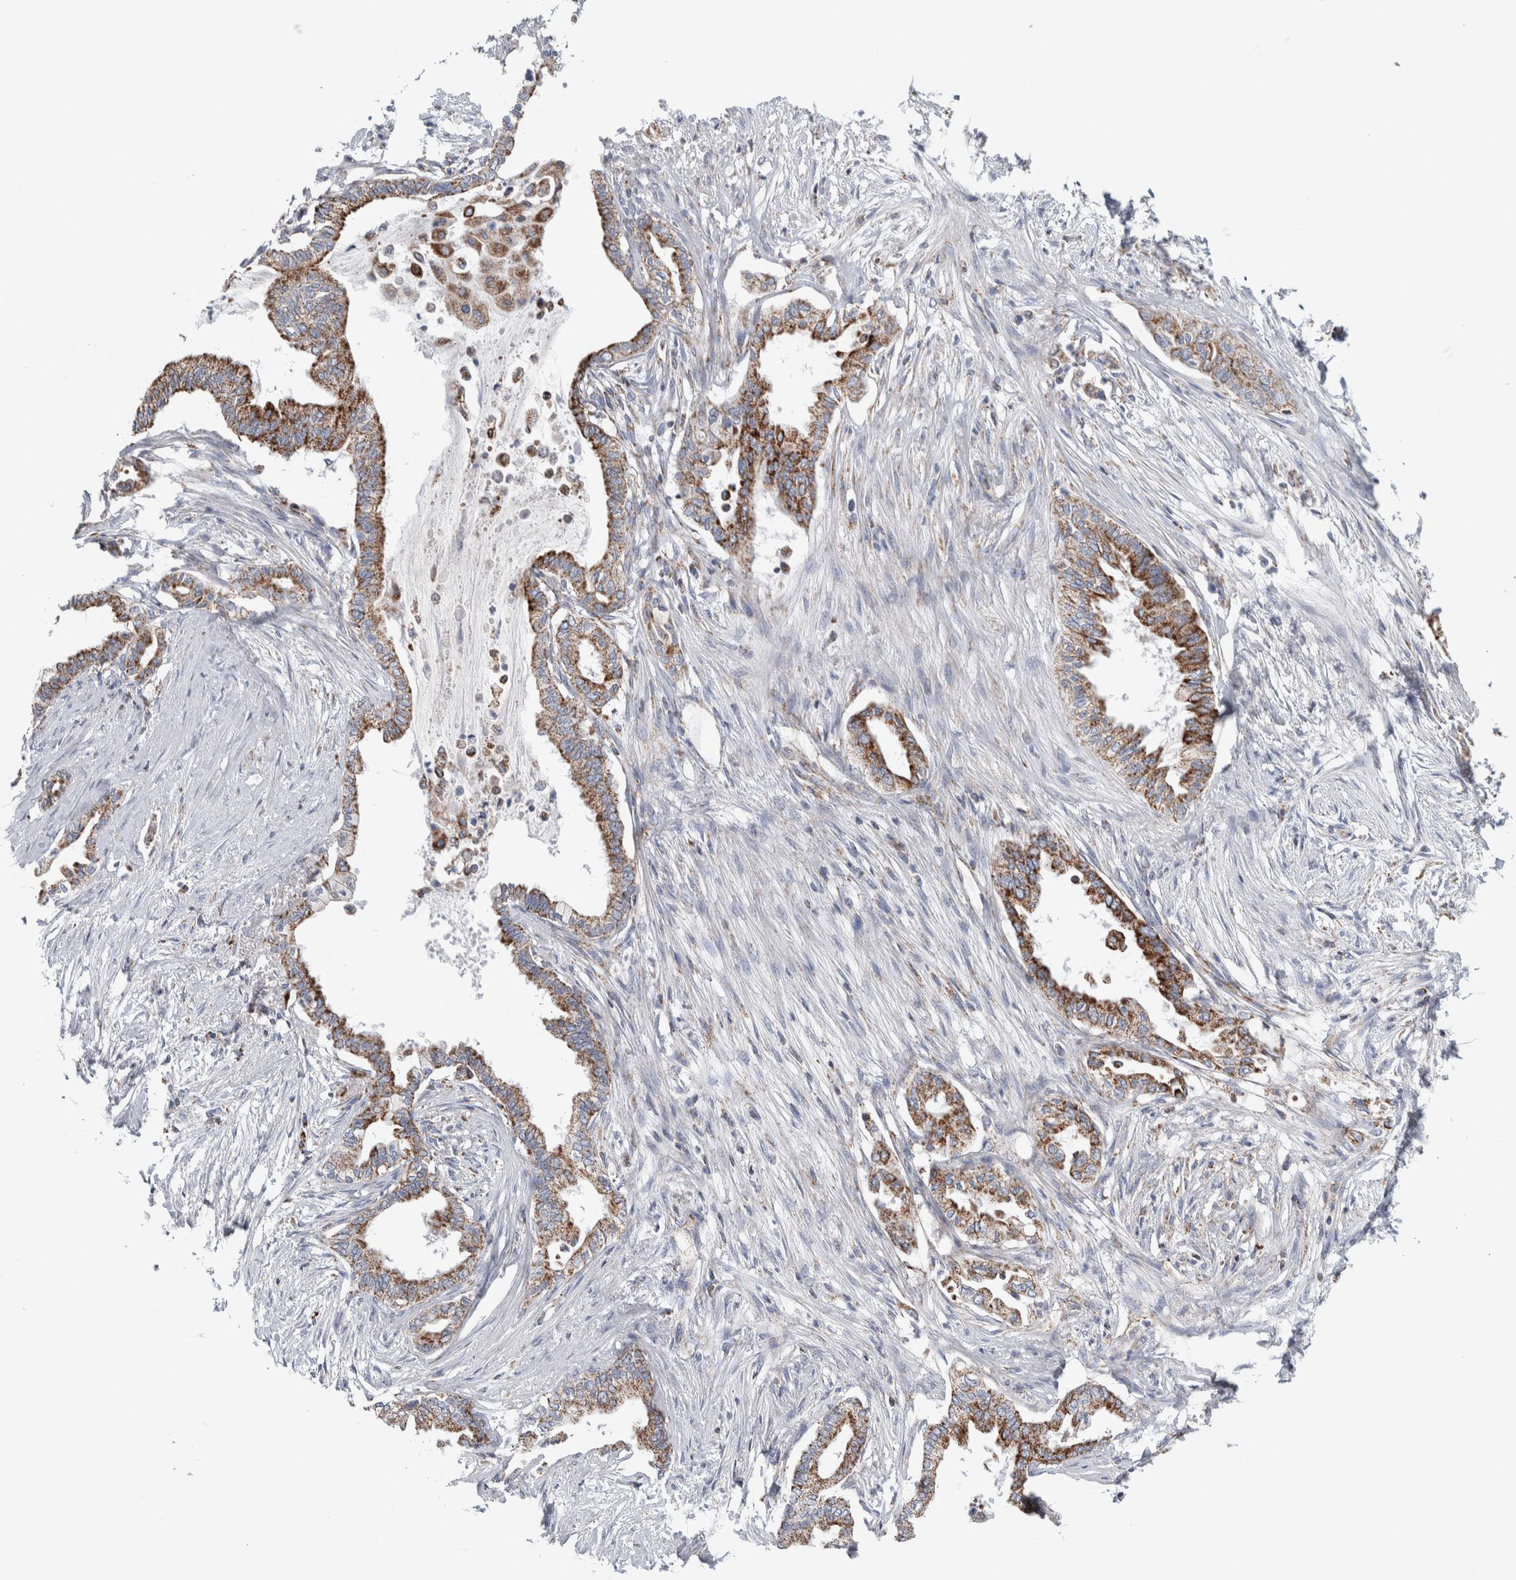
{"staining": {"intensity": "moderate", "quantity": ">75%", "location": "cytoplasmic/membranous"}, "tissue": "pancreatic cancer", "cell_type": "Tumor cells", "image_type": "cancer", "snomed": [{"axis": "morphology", "description": "Normal tissue, NOS"}, {"axis": "morphology", "description": "Adenocarcinoma, NOS"}, {"axis": "topography", "description": "Pancreas"}, {"axis": "topography", "description": "Duodenum"}], "caption": "Immunohistochemistry of human adenocarcinoma (pancreatic) reveals medium levels of moderate cytoplasmic/membranous expression in about >75% of tumor cells.", "gene": "ETFA", "patient": {"sex": "female", "age": 60}}